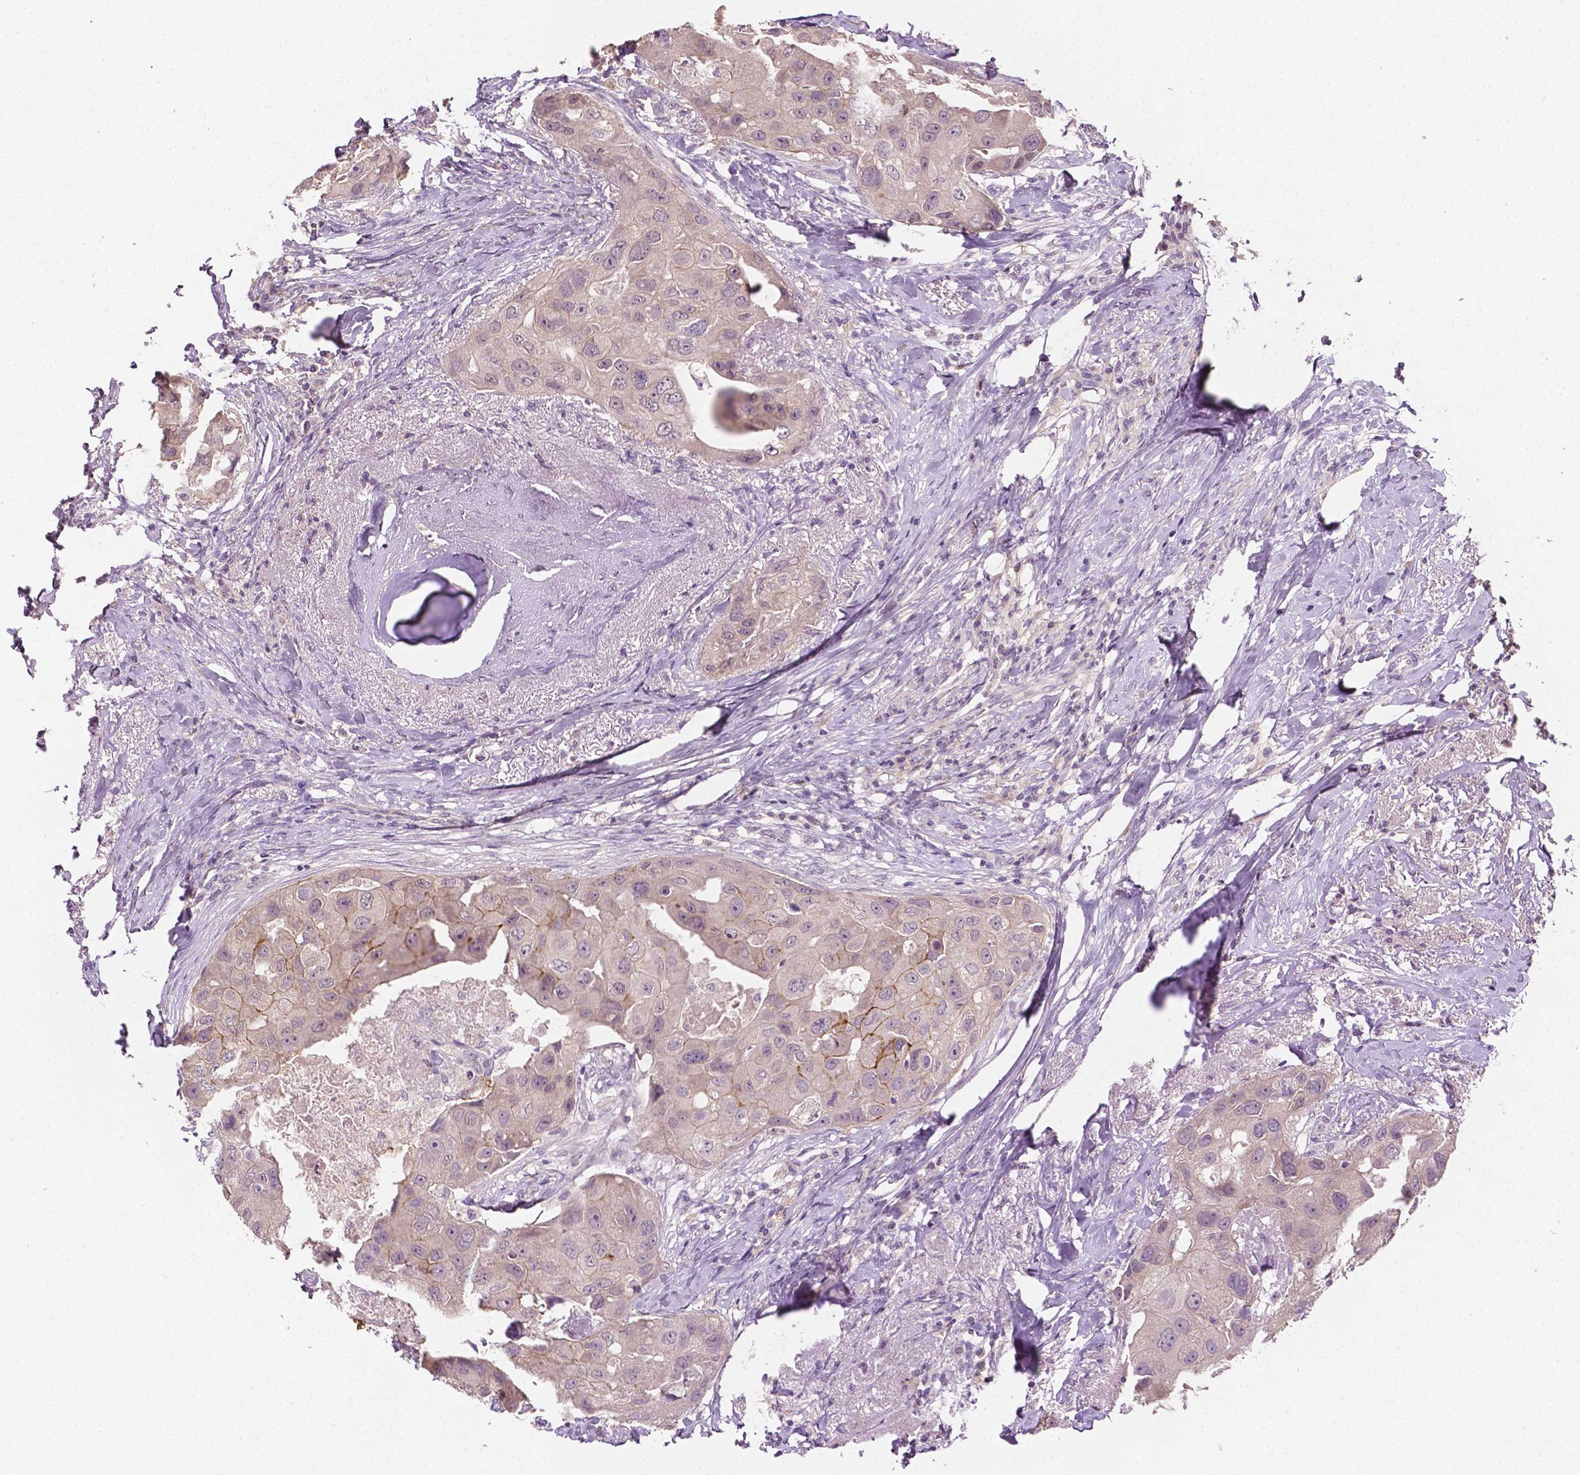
{"staining": {"intensity": "negative", "quantity": "none", "location": "none"}, "tissue": "breast cancer", "cell_type": "Tumor cells", "image_type": "cancer", "snomed": [{"axis": "morphology", "description": "Duct carcinoma"}, {"axis": "topography", "description": "Breast"}], "caption": "Immunohistochemical staining of intraductal carcinoma (breast) reveals no significant staining in tumor cells.", "gene": "MROH6", "patient": {"sex": "female", "age": 43}}